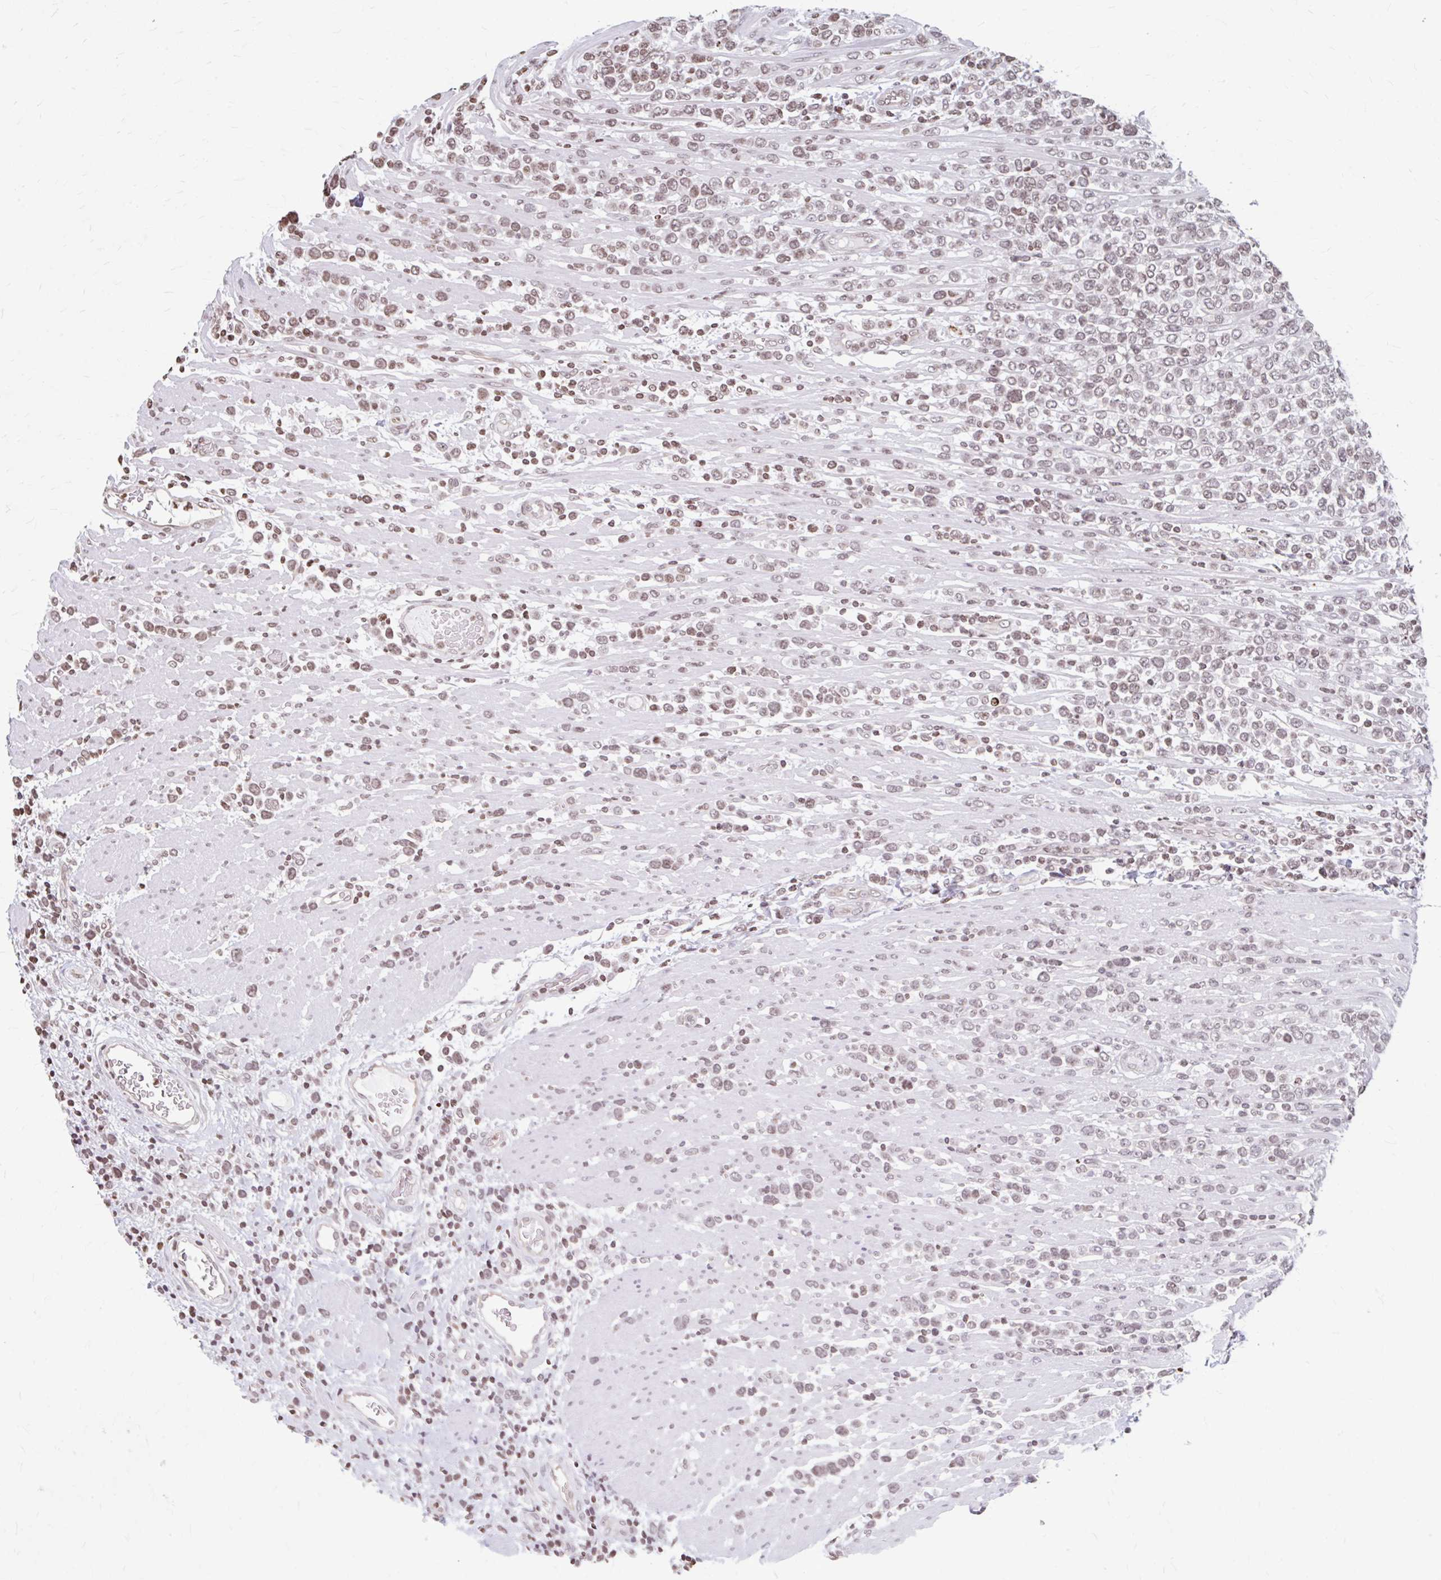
{"staining": {"intensity": "moderate", "quantity": ">75%", "location": "nuclear"}, "tissue": "lymphoma", "cell_type": "Tumor cells", "image_type": "cancer", "snomed": [{"axis": "morphology", "description": "Malignant lymphoma, non-Hodgkin's type, High grade"}, {"axis": "topography", "description": "Soft tissue"}], "caption": "Immunohistochemistry (IHC) (DAB) staining of human lymphoma displays moderate nuclear protein staining in about >75% of tumor cells. The staining is performed using DAB (3,3'-diaminobenzidine) brown chromogen to label protein expression. The nuclei are counter-stained blue using hematoxylin.", "gene": "ORC3", "patient": {"sex": "female", "age": 56}}